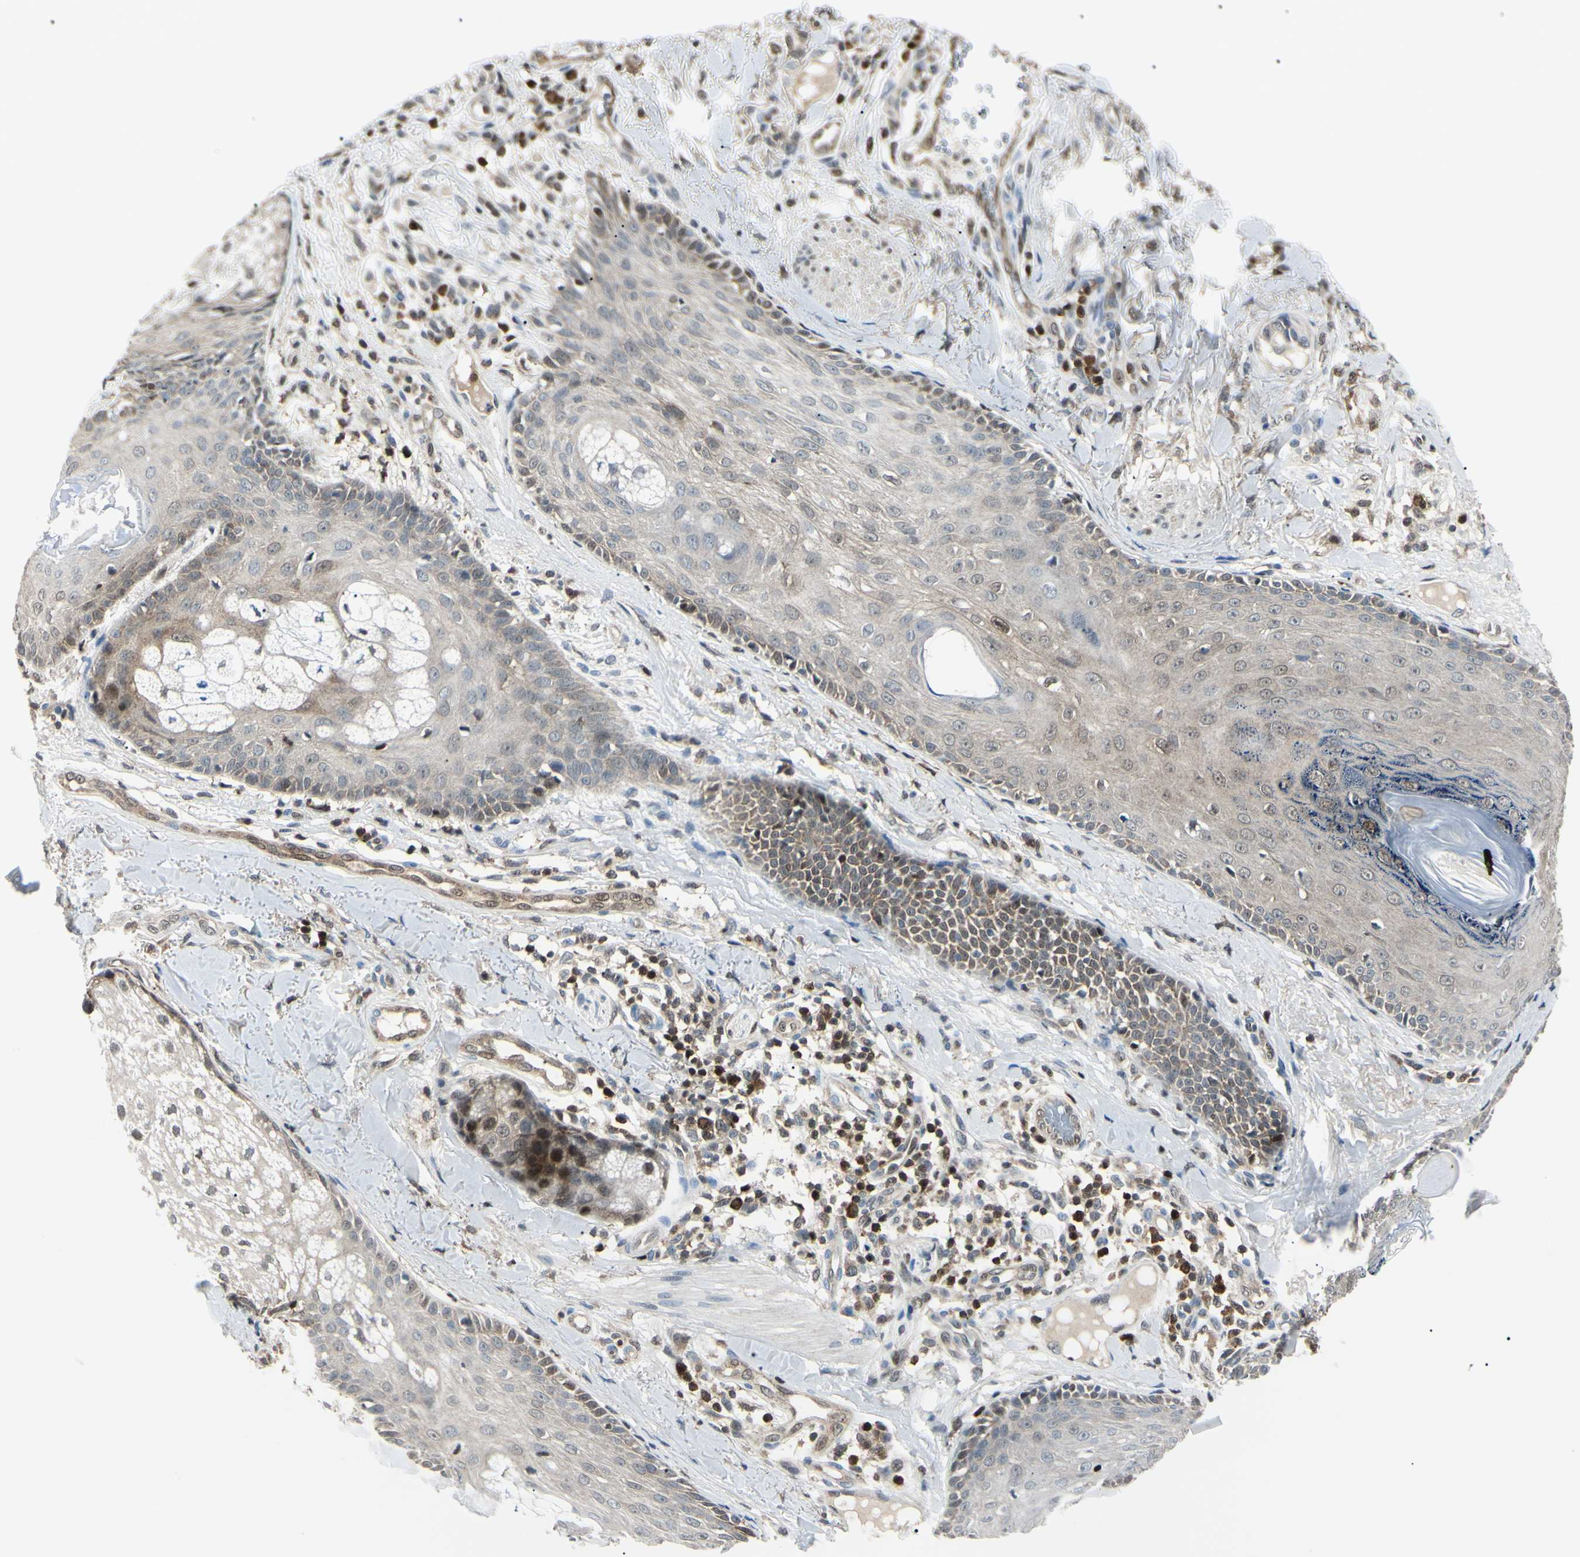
{"staining": {"intensity": "weak", "quantity": "25%-75%", "location": "cytoplasmic/membranous"}, "tissue": "skin cancer", "cell_type": "Tumor cells", "image_type": "cancer", "snomed": [{"axis": "morphology", "description": "Normal tissue, NOS"}, {"axis": "morphology", "description": "Basal cell carcinoma"}, {"axis": "topography", "description": "Skin"}], "caption": "Immunohistochemical staining of human skin cancer (basal cell carcinoma) exhibits weak cytoplasmic/membranous protein positivity in about 25%-75% of tumor cells. The protein is shown in brown color, while the nuclei are stained blue.", "gene": "PGK1", "patient": {"sex": "male", "age": 52}}